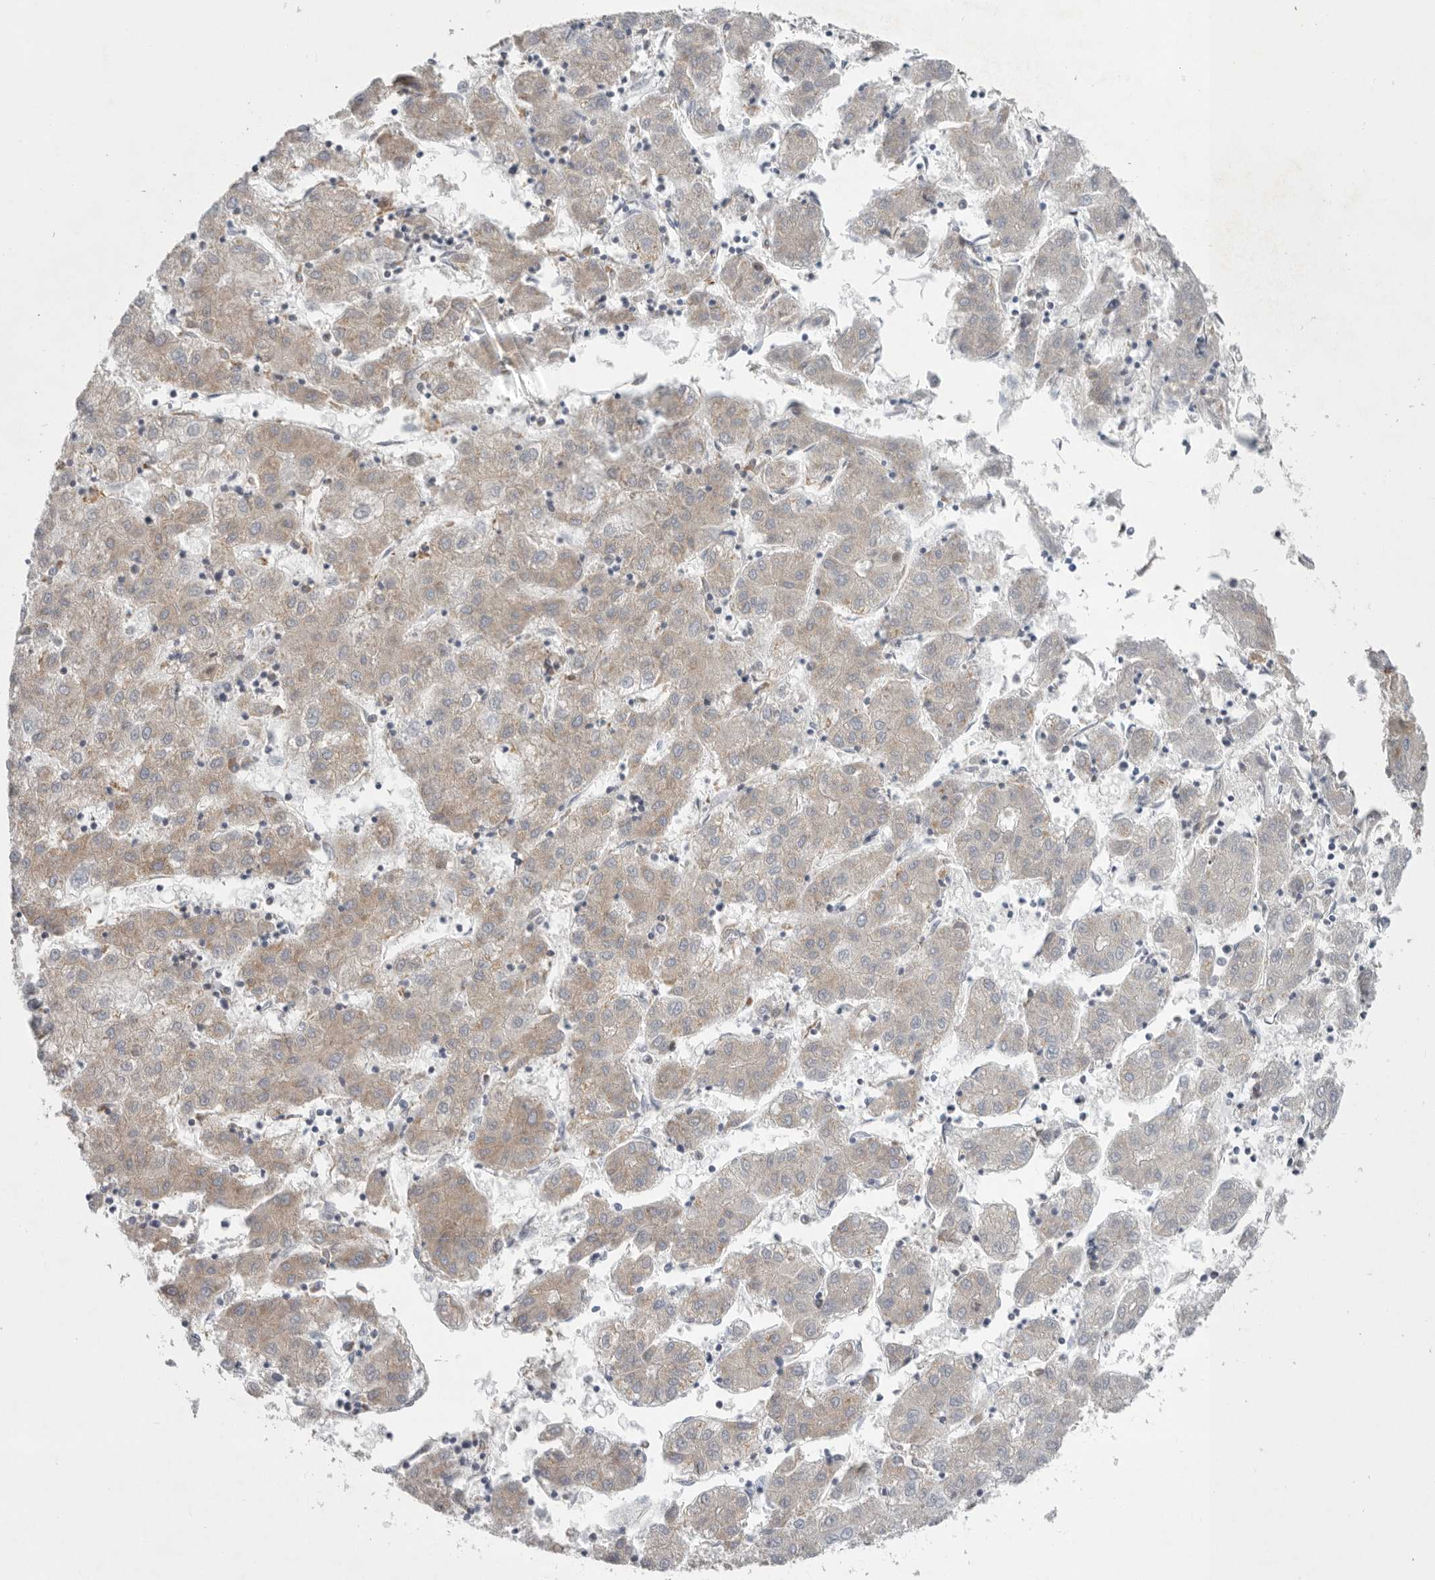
{"staining": {"intensity": "weak", "quantity": "<25%", "location": "cytoplasmic/membranous"}, "tissue": "liver cancer", "cell_type": "Tumor cells", "image_type": "cancer", "snomed": [{"axis": "morphology", "description": "Carcinoma, Hepatocellular, NOS"}, {"axis": "topography", "description": "Liver"}], "caption": "DAB immunohistochemical staining of human liver cancer displays no significant staining in tumor cells. (Brightfield microscopy of DAB (3,3'-diaminobenzidine) immunohistochemistry (IHC) at high magnification).", "gene": "GANAB", "patient": {"sex": "male", "age": 72}}